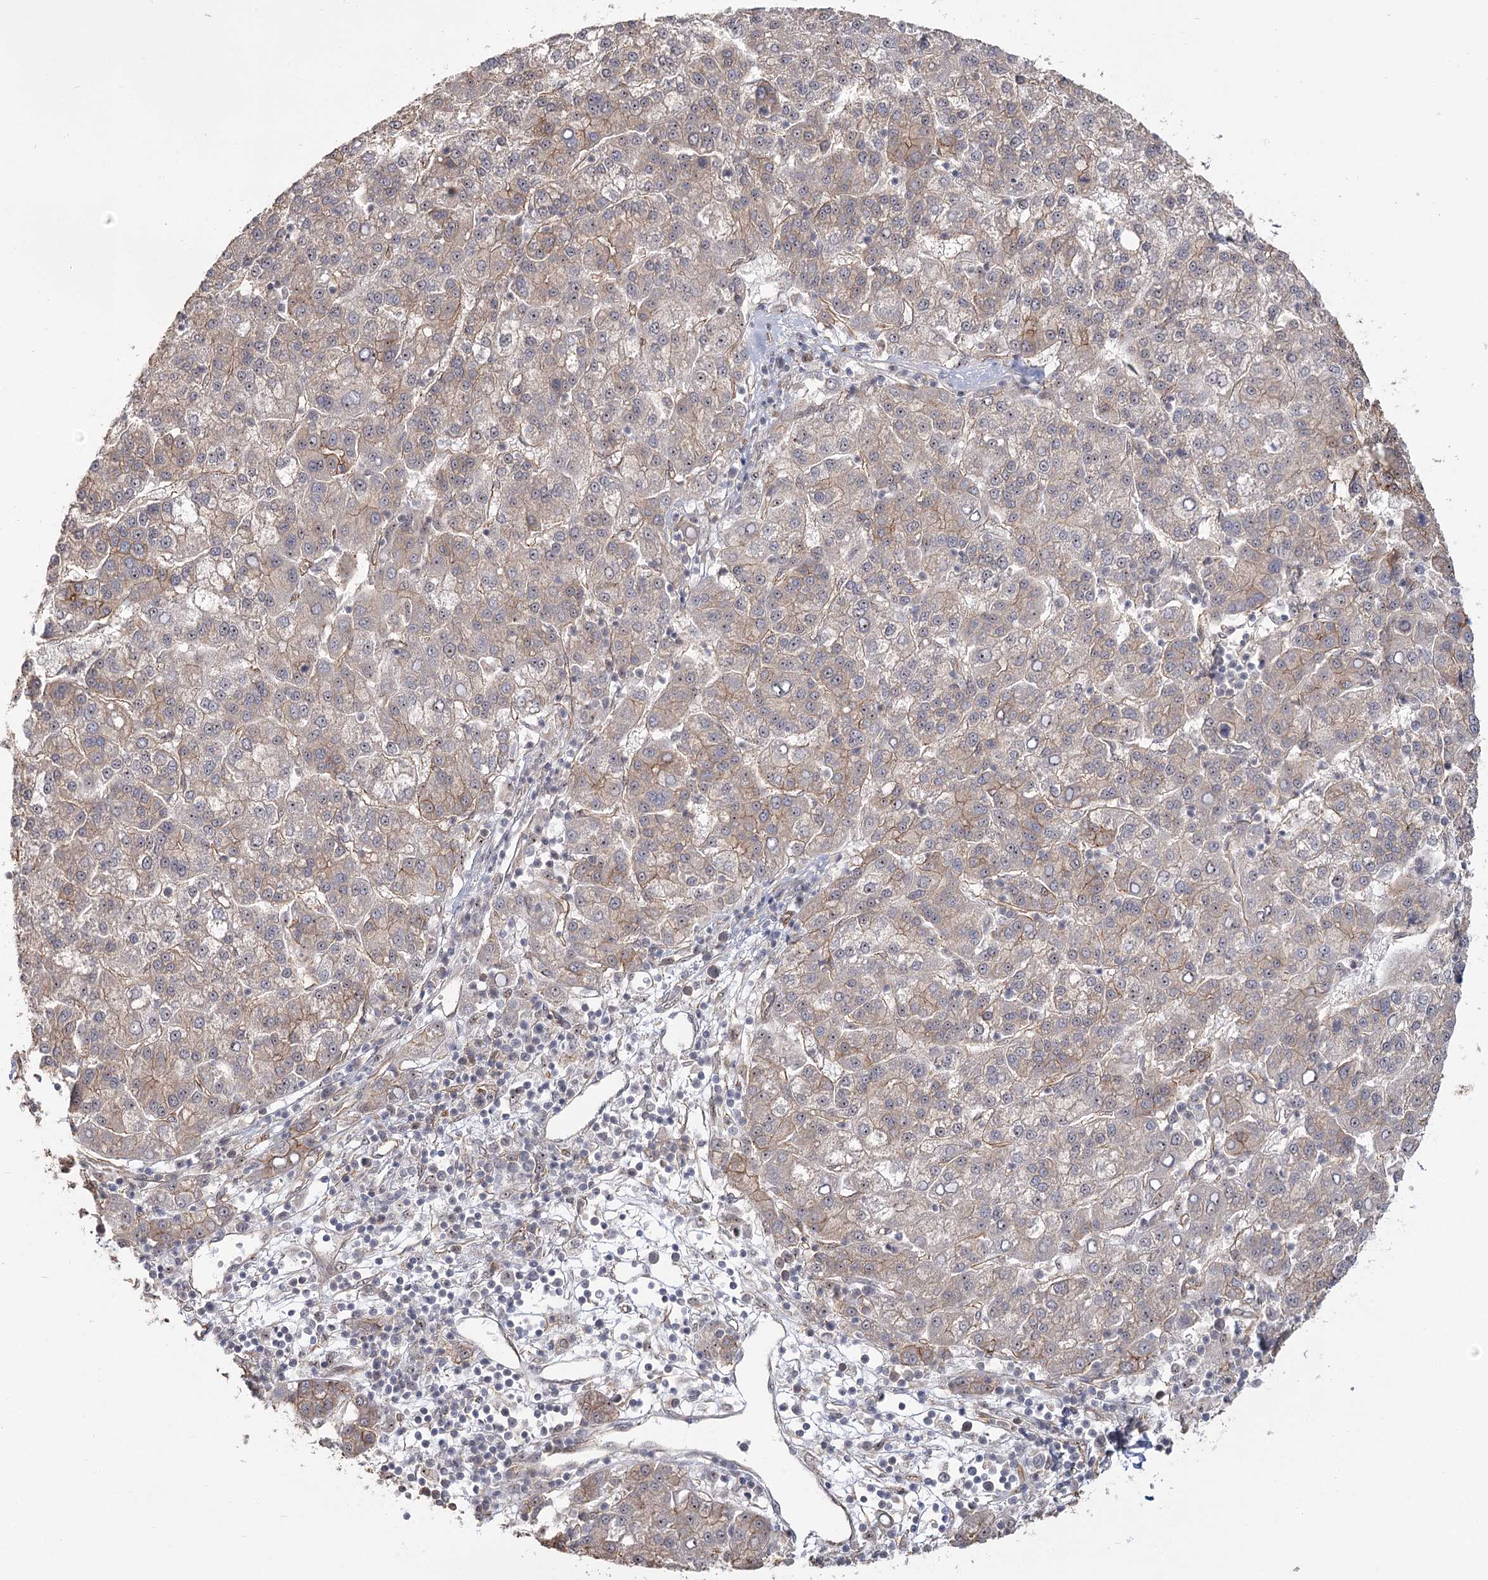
{"staining": {"intensity": "weak", "quantity": "25%-75%", "location": "cytoplasmic/membranous"}, "tissue": "liver cancer", "cell_type": "Tumor cells", "image_type": "cancer", "snomed": [{"axis": "morphology", "description": "Carcinoma, Hepatocellular, NOS"}, {"axis": "topography", "description": "Liver"}], "caption": "Liver cancer (hepatocellular carcinoma) stained for a protein (brown) demonstrates weak cytoplasmic/membranous positive expression in approximately 25%-75% of tumor cells.", "gene": "RPP14", "patient": {"sex": "female", "age": 58}}